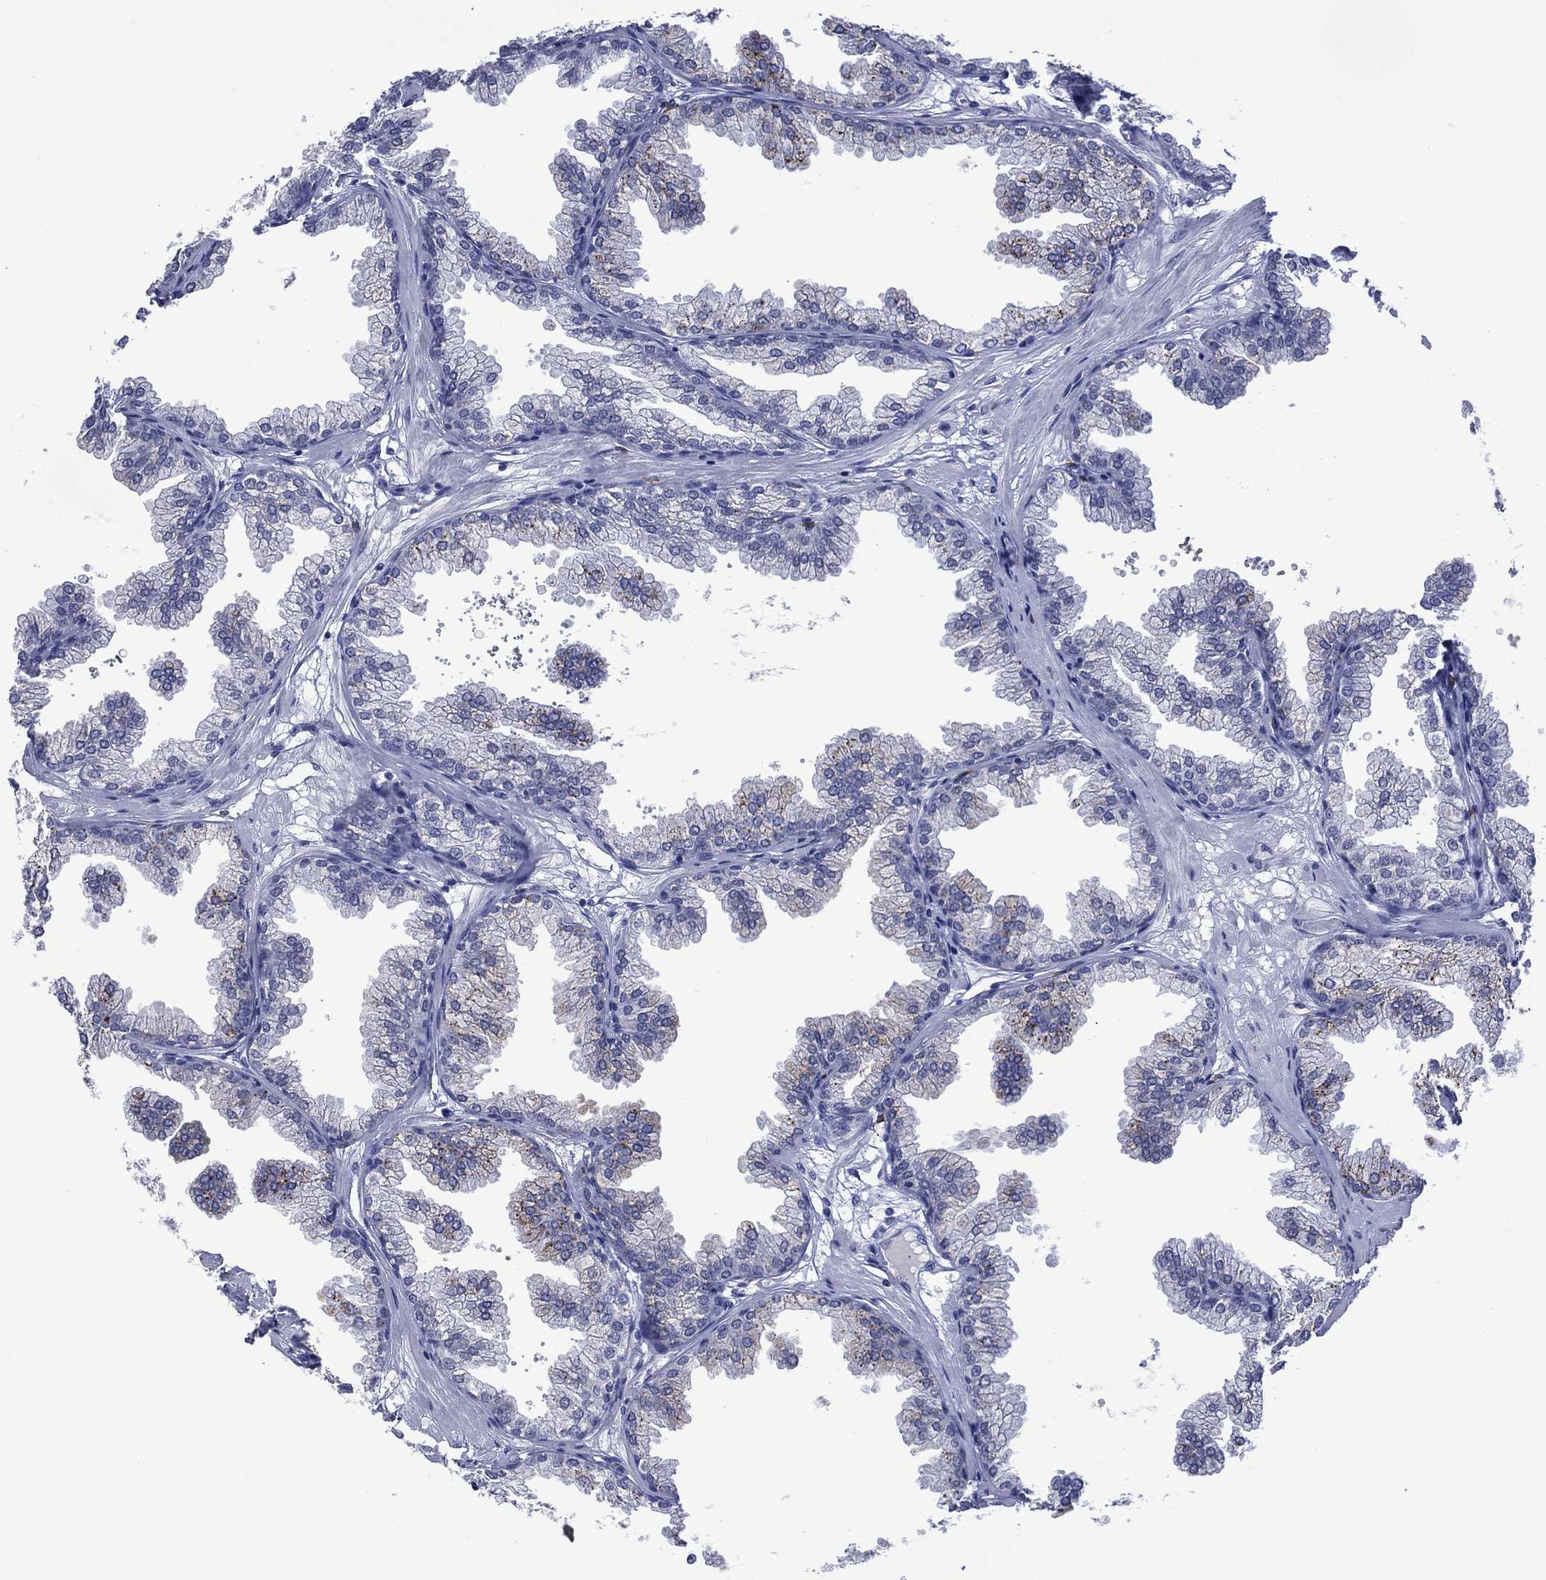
{"staining": {"intensity": "negative", "quantity": "none", "location": "none"}, "tissue": "prostate", "cell_type": "Glandular cells", "image_type": "normal", "snomed": [{"axis": "morphology", "description": "Normal tissue, NOS"}, {"axis": "topography", "description": "Prostate"}], "caption": "Immunohistochemistry image of unremarkable prostate stained for a protein (brown), which demonstrates no staining in glandular cells.", "gene": "ASB10", "patient": {"sex": "male", "age": 37}}